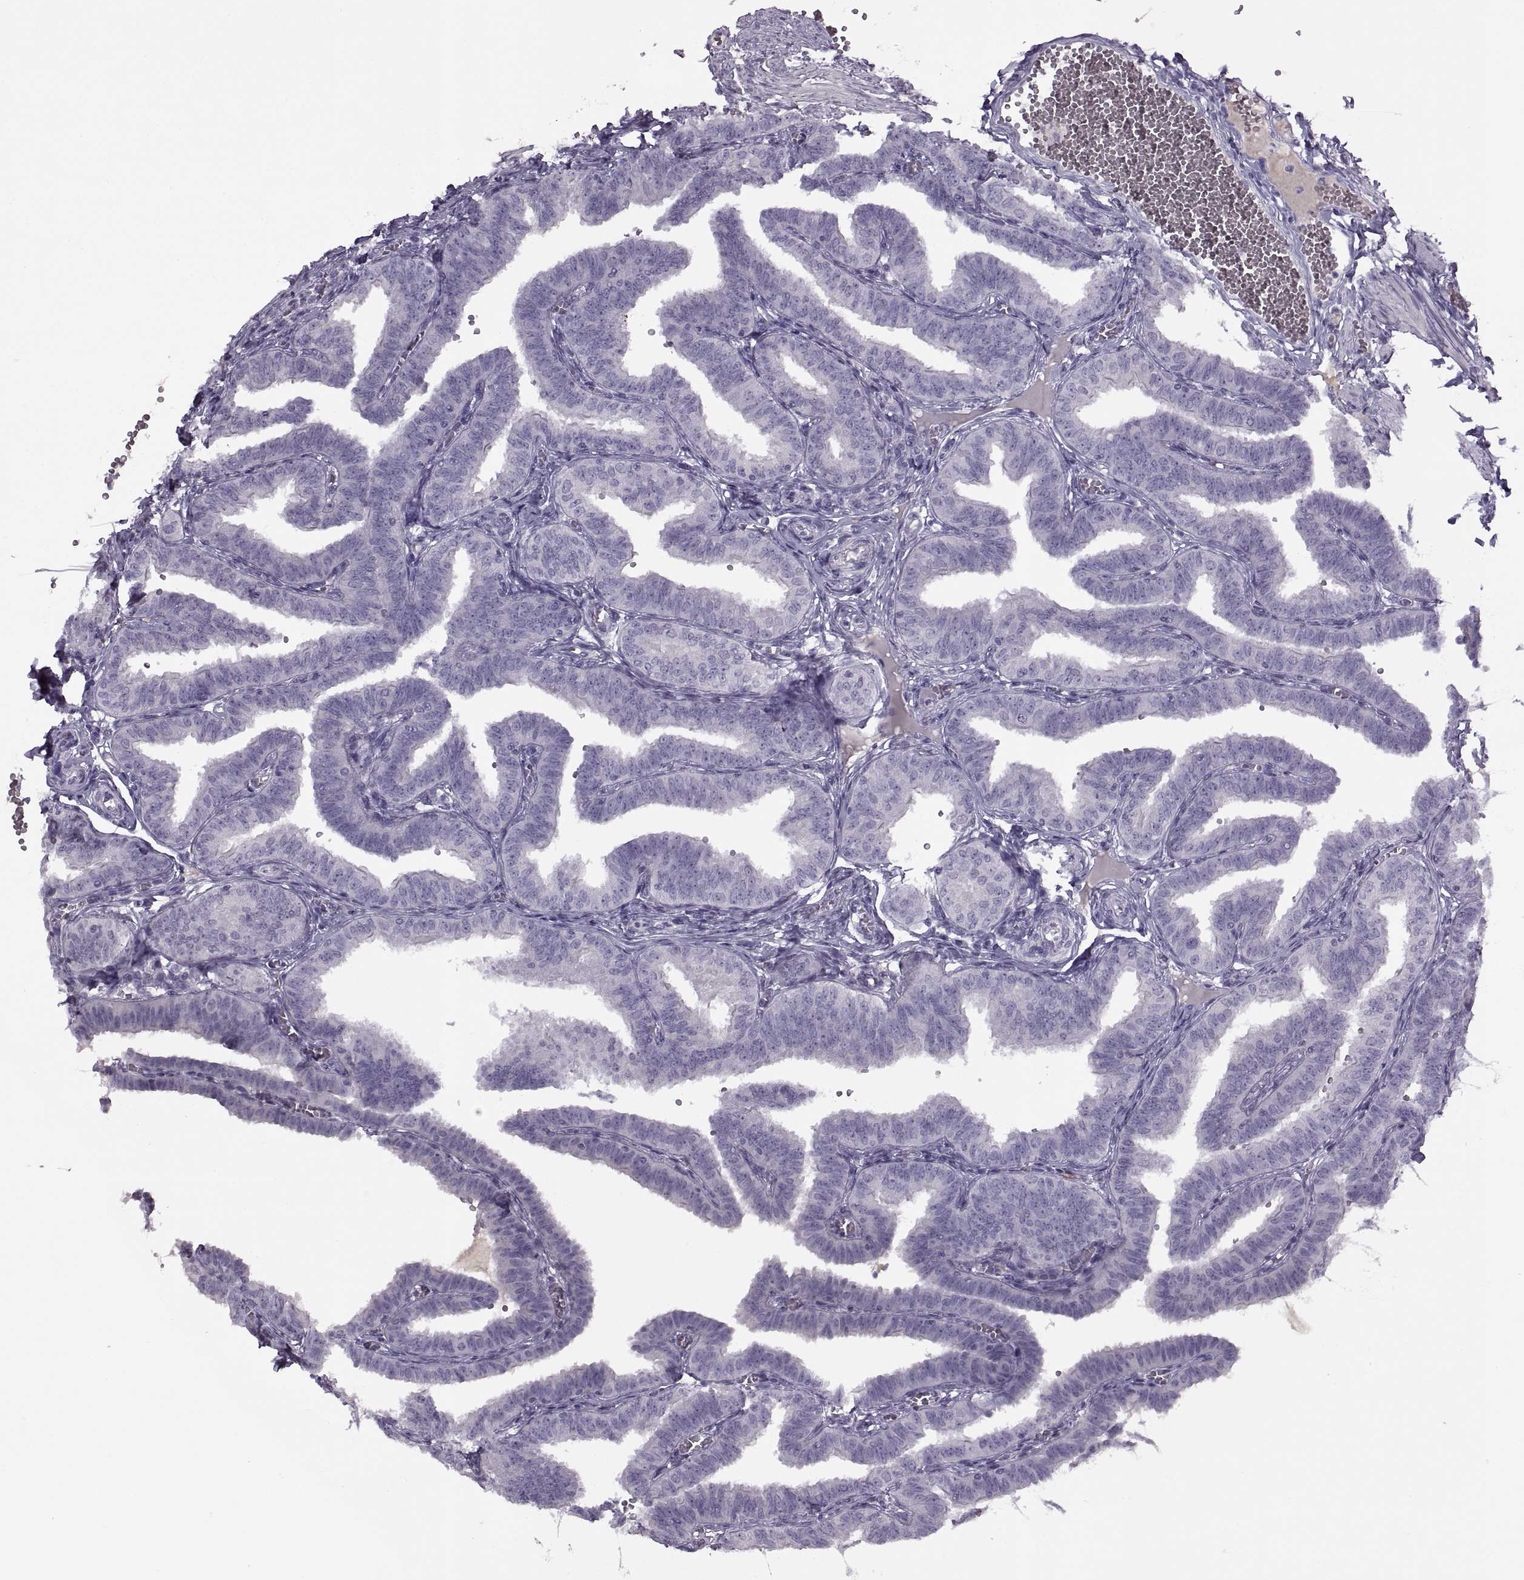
{"staining": {"intensity": "negative", "quantity": "none", "location": "none"}, "tissue": "fallopian tube", "cell_type": "Glandular cells", "image_type": "normal", "snomed": [{"axis": "morphology", "description": "Normal tissue, NOS"}, {"axis": "topography", "description": "Fallopian tube"}], "caption": "High magnification brightfield microscopy of normal fallopian tube stained with DAB (brown) and counterstained with hematoxylin (blue): glandular cells show no significant expression.", "gene": "RSPH6A", "patient": {"sex": "female", "age": 25}}